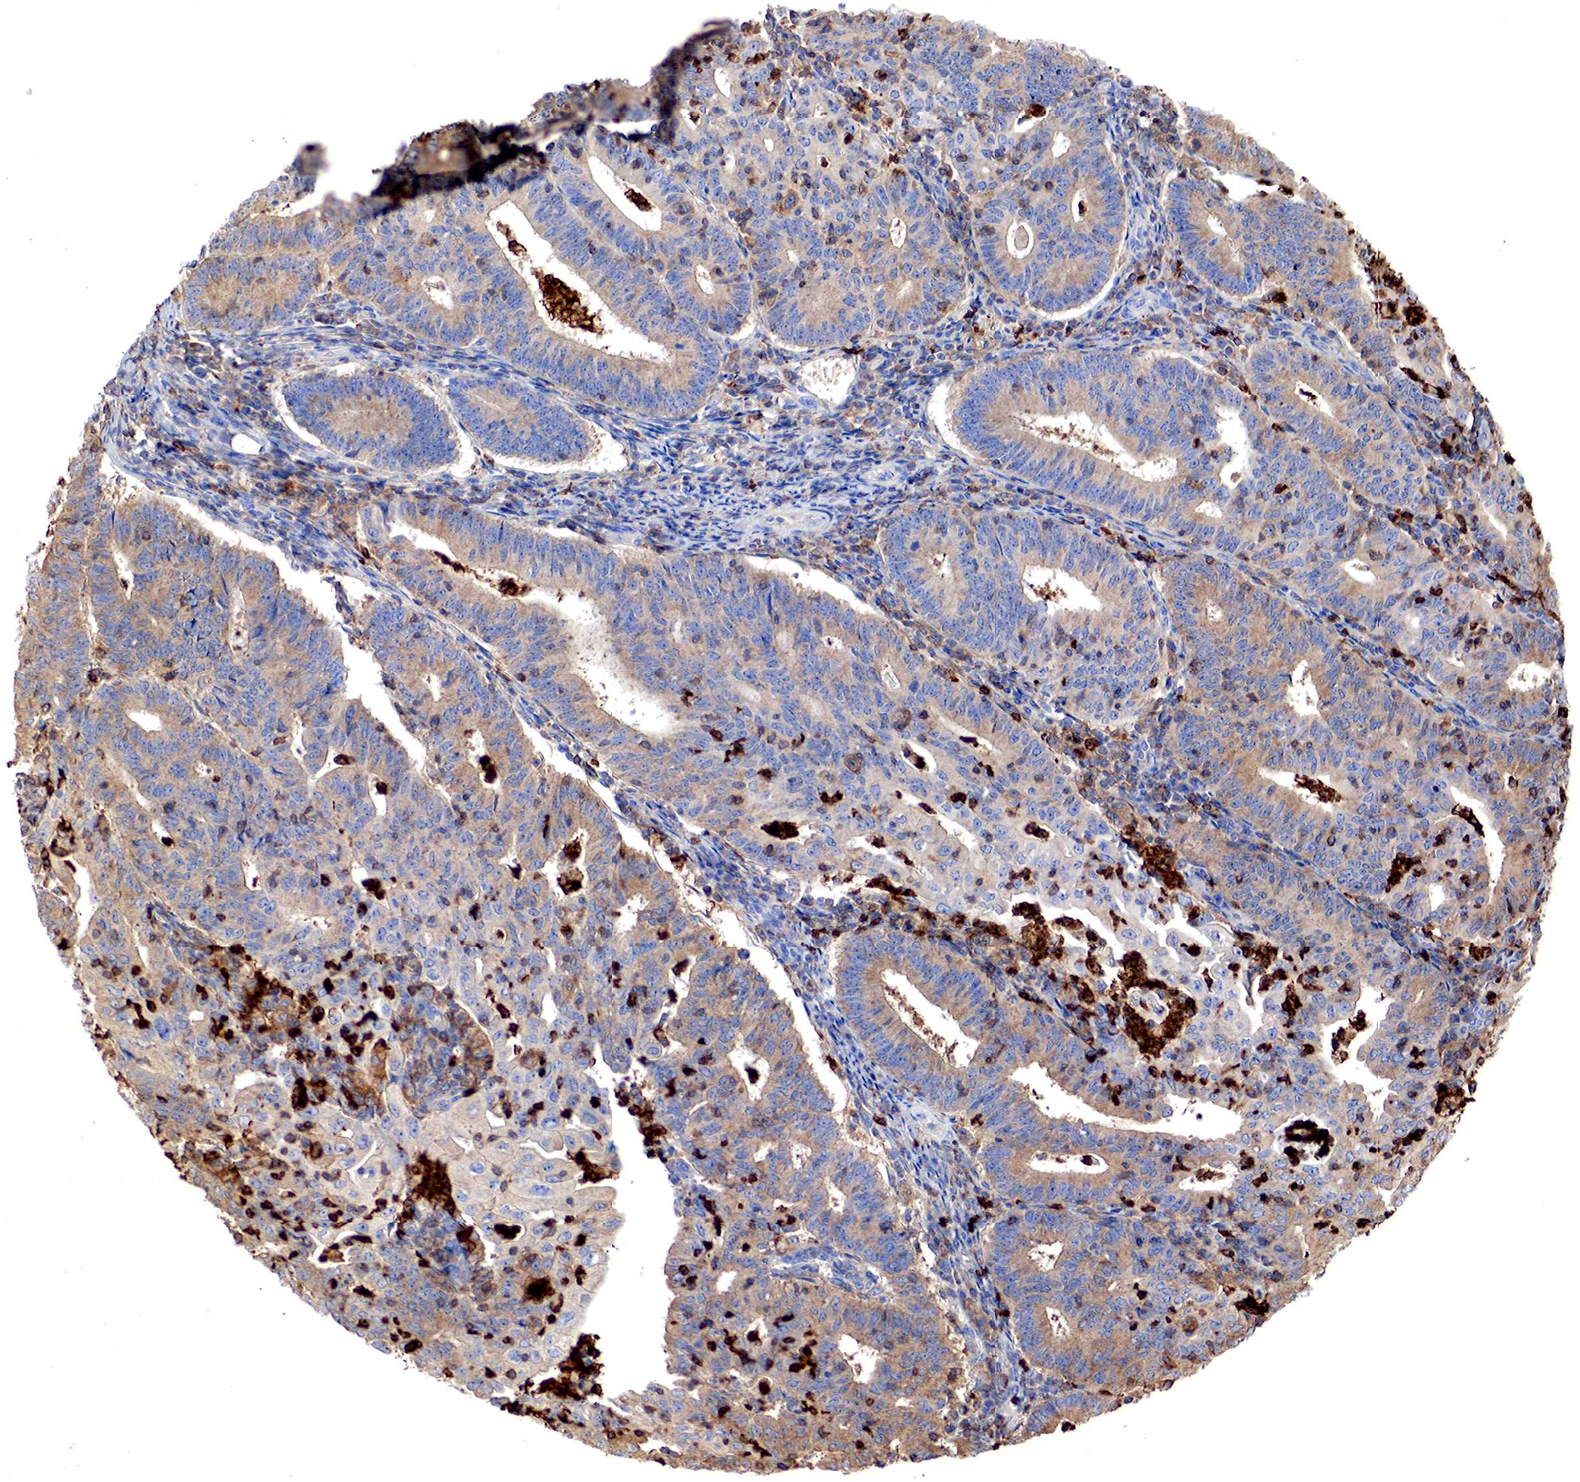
{"staining": {"intensity": "weak", "quantity": "25%-75%", "location": "cytoplasmic/membranous"}, "tissue": "endometrial cancer", "cell_type": "Tumor cells", "image_type": "cancer", "snomed": [{"axis": "morphology", "description": "Adenocarcinoma, NOS"}, {"axis": "topography", "description": "Endometrium"}], "caption": "Weak cytoplasmic/membranous staining for a protein is appreciated in approximately 25%-75% of tumor cells of endometrial adenocarcinoma using IHC.", "gene": "G6PD", "patient": {"sex": "female", "age": 60}}